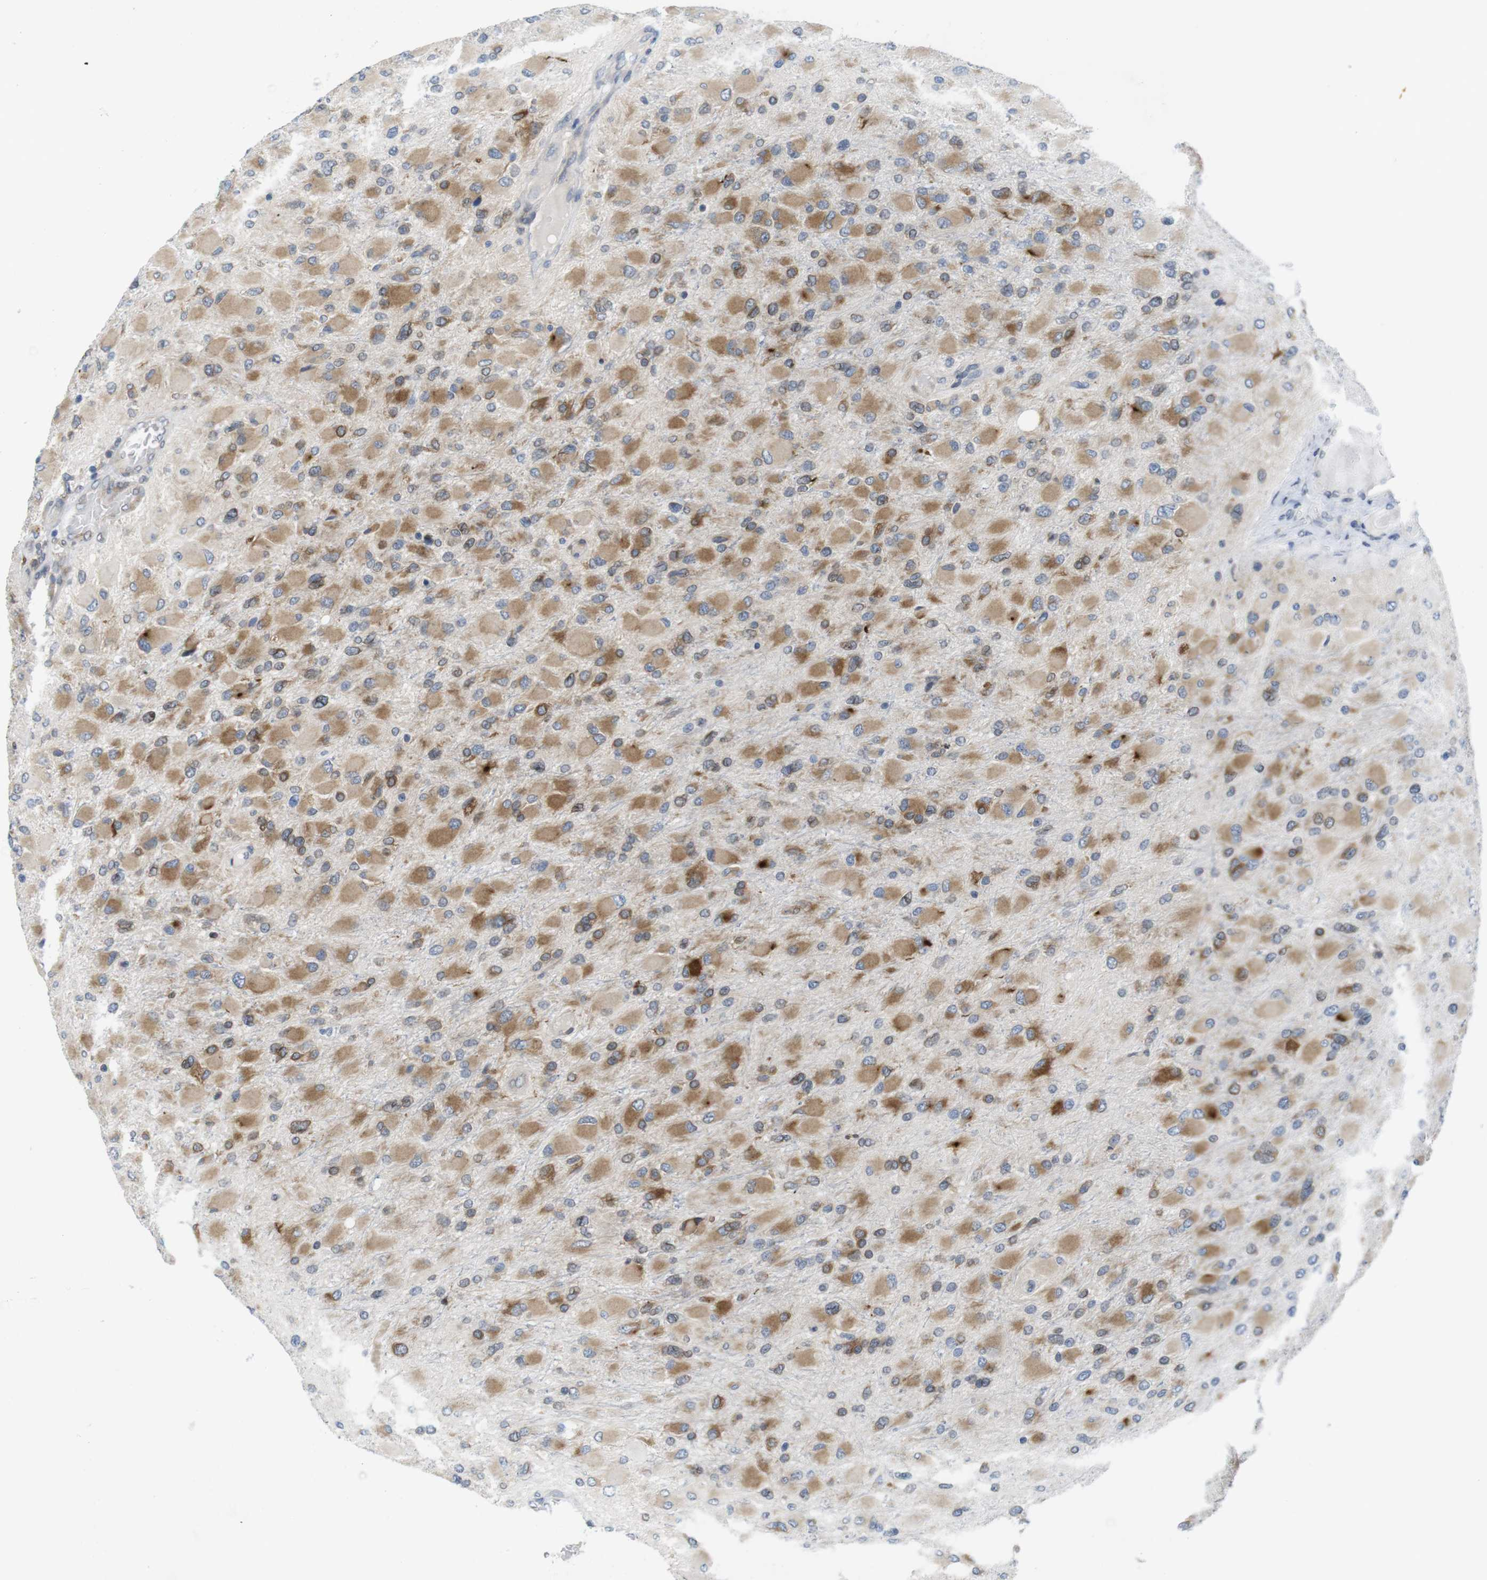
{"staining": {"intensity": "moderate", "quantity": ">75%", "location": "cytoplasmic/membranous"}, "tissue": "glioma", "cell_type": "Tumor cells", "image_type": "cancer", "snomed": [{"axis": "morphology", "description": "Glioma, malignant, High grade"}, {"axis": "topography", "description": "Cerebral cortex"}], "caption": "Malignant high-grade glioma tissue displays moderate cytoplasmic/membranous expression in approximately >75% of tumor cells, visualized by immunohistochemistry.", "gene": "ERGIC3", "patient": {"sex": "female", "age": 36}}